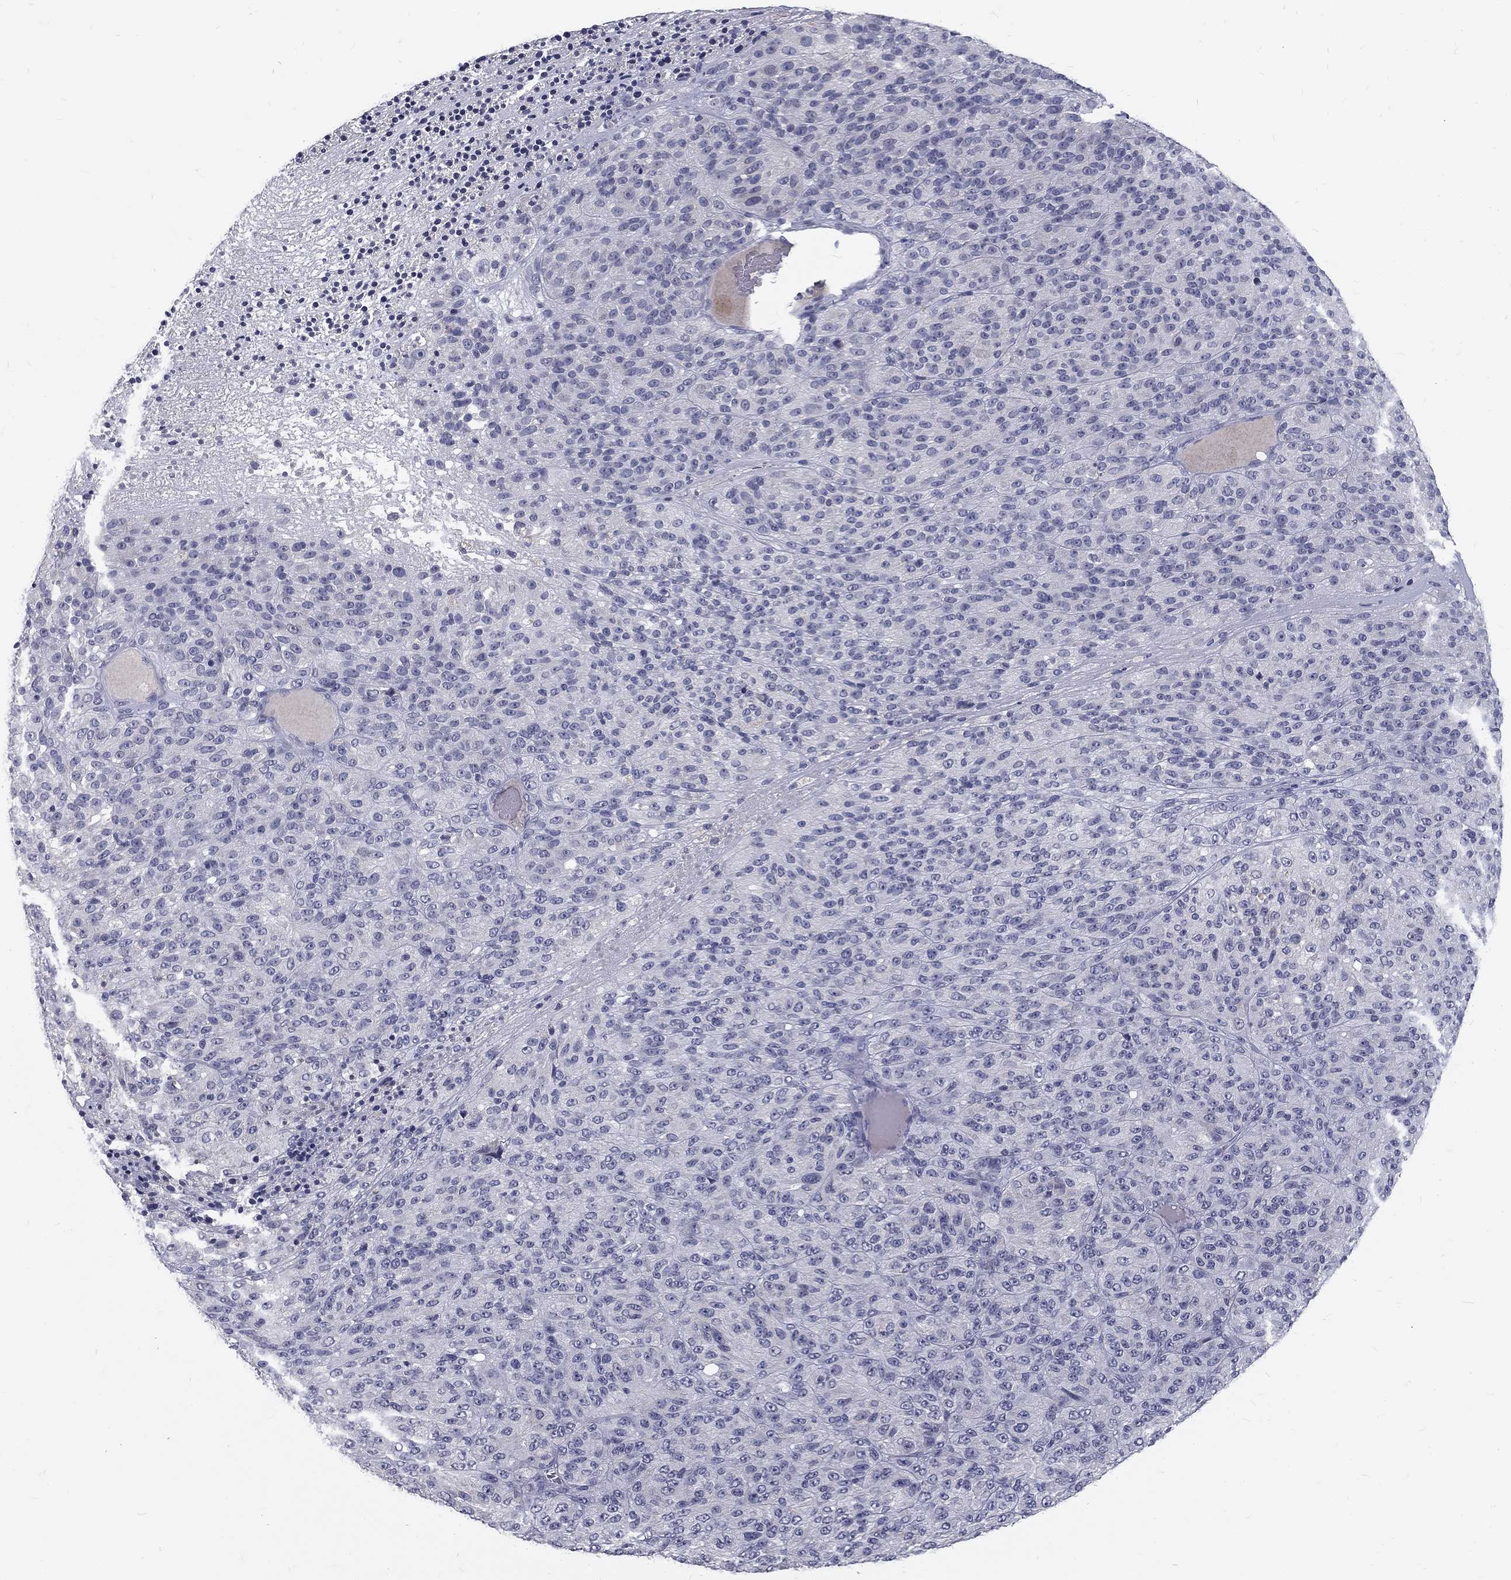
{"staining": {"intensity": "negative", "quantity": "none", "location": "none"}, "tissue": "melanoma", "cell_type": "Tumor cells", "image_type": "cancer", "snomed": [{"axis": "morphology", "description": "Malignant melanoma, Metastatic site"}, {"axis": "topography", "description": "Brain"}], "caption": "Immunohistochemistry image of human melanoma stained for a protein (brown), which exhibits no positivity in tumor cells. (Stains: DAB IHC with hematoxylin counter stain, Microscopy: brightfield microscopy at high magnification).", "gene": "NOS1", "patient": {"sex": "female", "age": 56}}